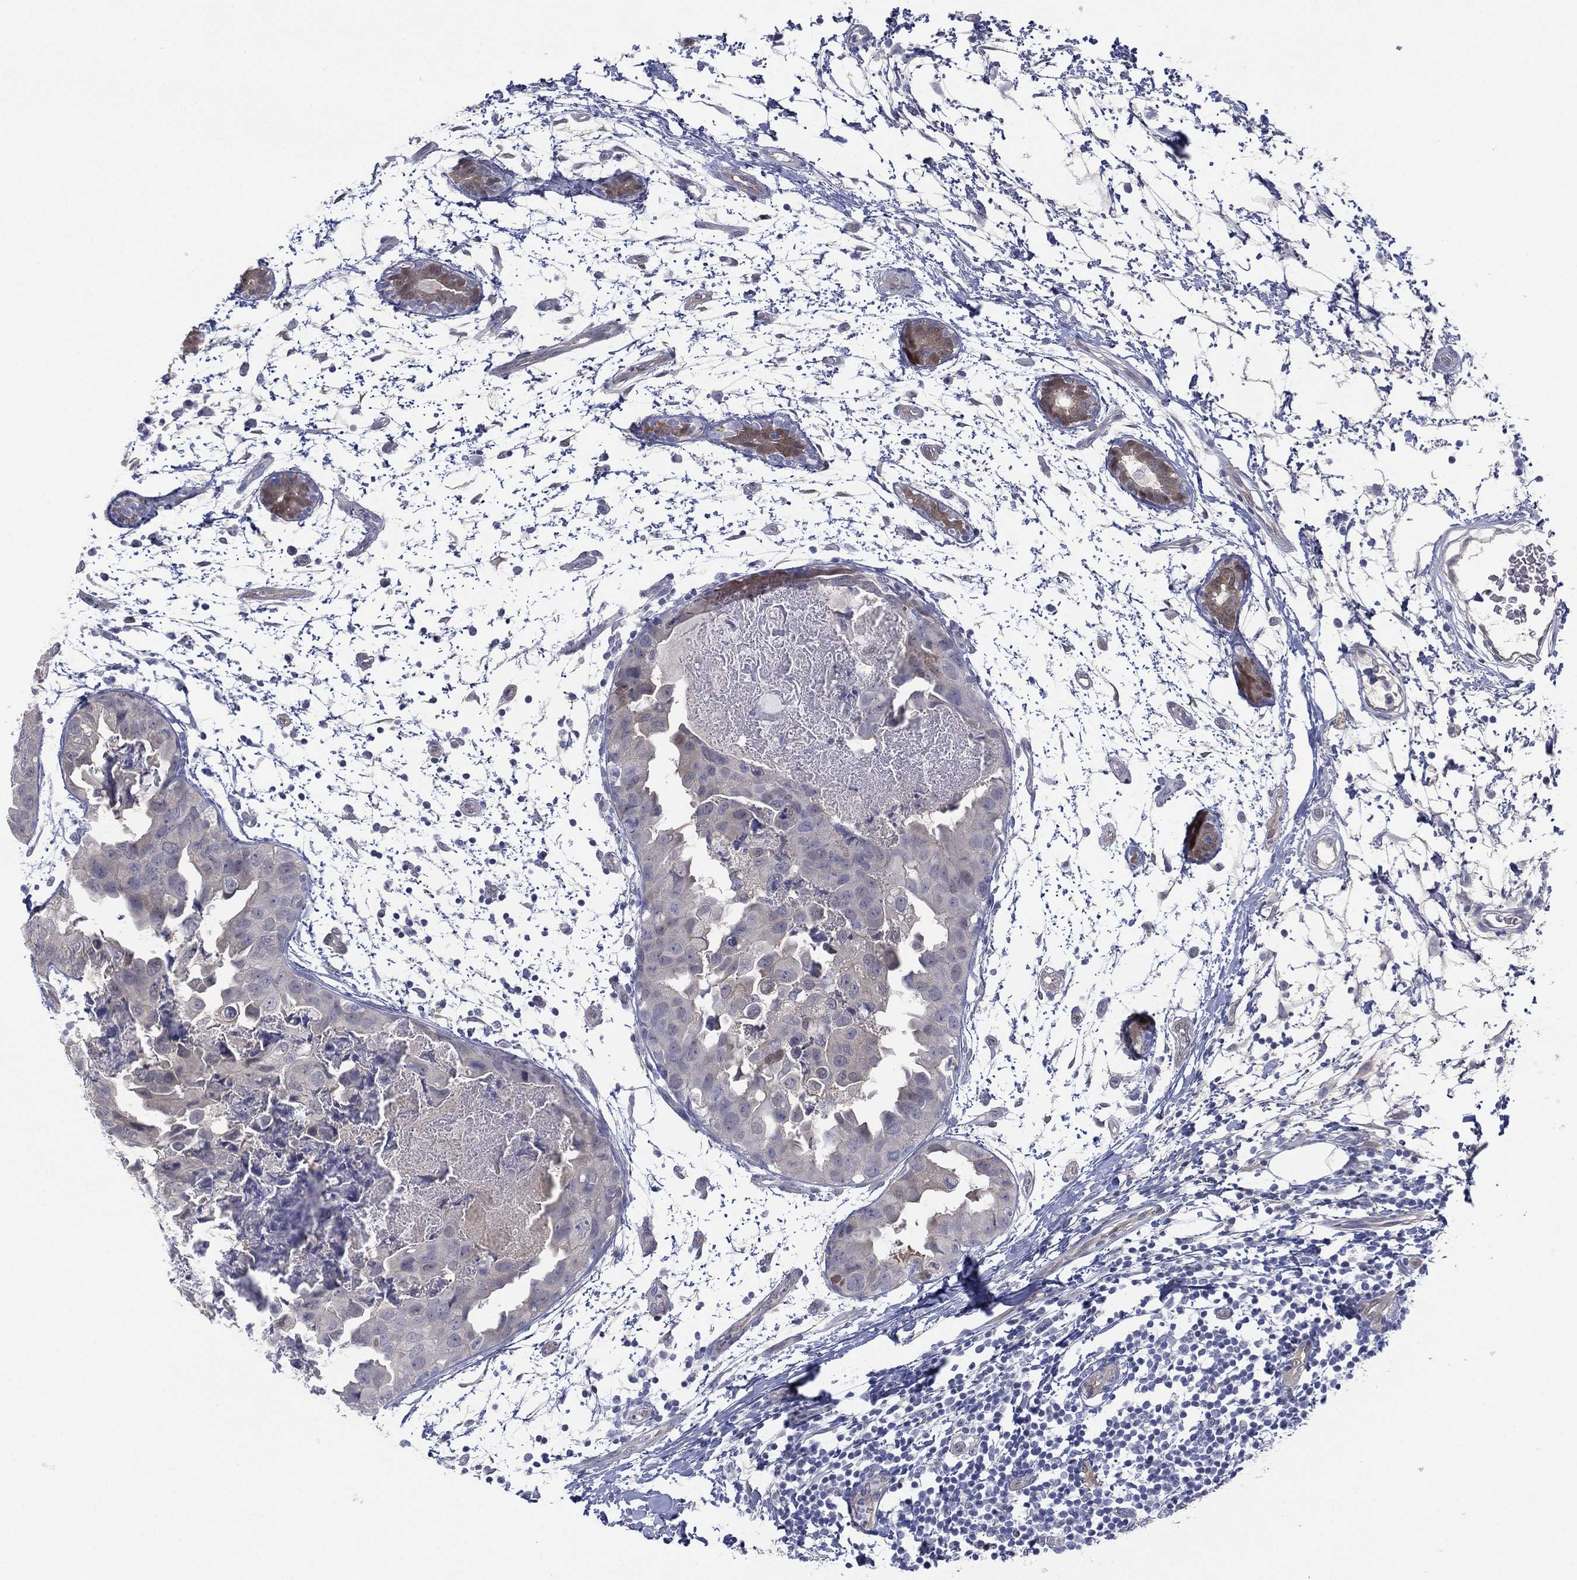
{"staining": {"intensity": "negative", "quantity": "none", "location": "none"}, "tissue": "breast cancer", "cell_type": "Tumor cells", "image_type": "cancer", "snomed": [{"axis": "morphology", "description": "Normal tissue, NOS"}, {"axis": "morphology", "description": "Duct carcinoma"}, {"axis": "topography", "description": "Breast"}], "caption": "Photomicrograph shows no significant protein positivity in tumor cells of breast cancer (invasive ductal carcinoma).", "gene": "DDAH1", "patient": {"sex": "female", "age": 40}}